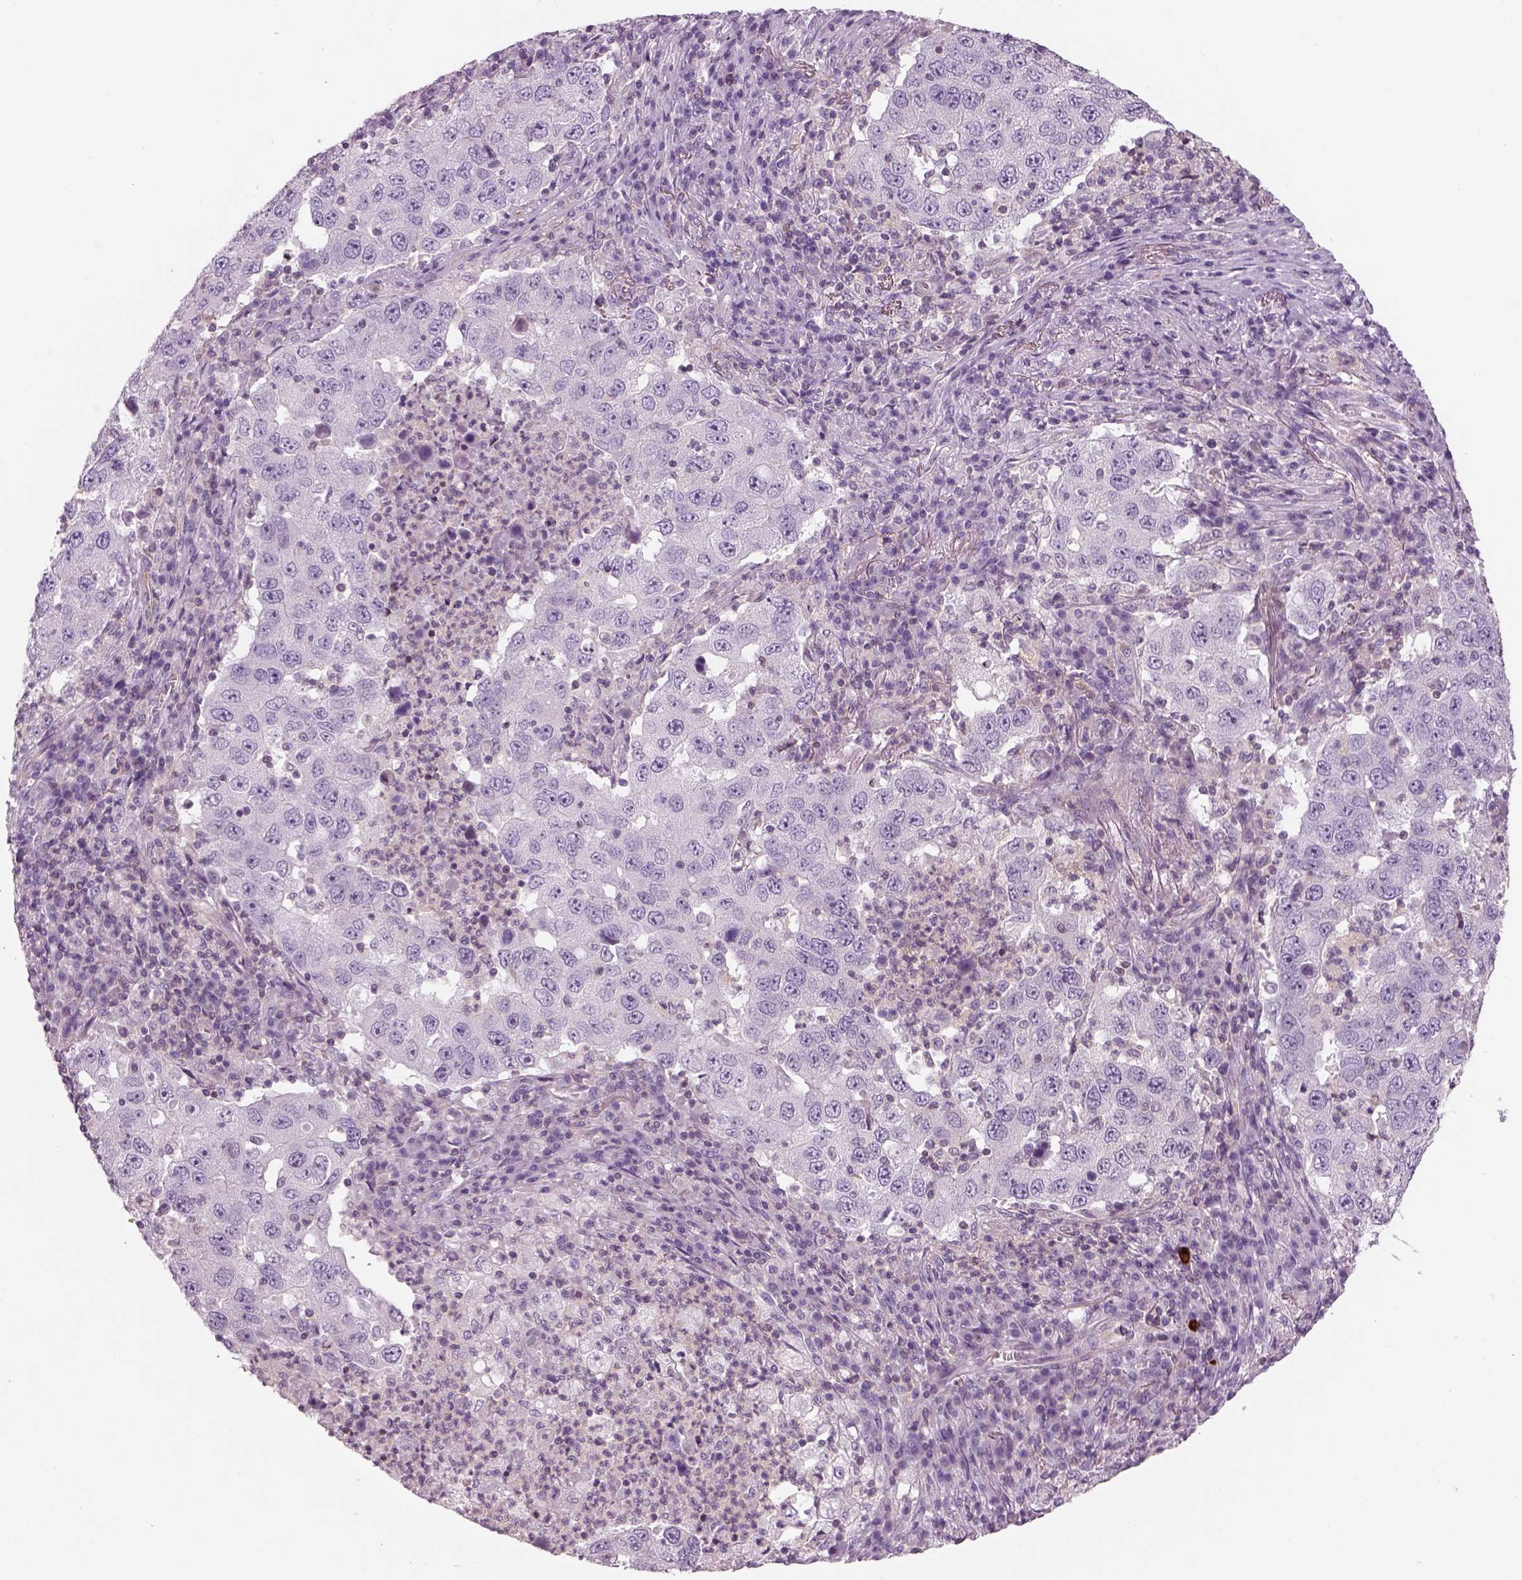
{"staining": {"intensity": "negative", "quantity": "none", "location": "none"}, "tissue": "lung cancer", "cell_type": "Tumor cells", "image_type": "cancer", "snomed": [{"axis": "morphology", "description": "Adenocarcinoma, NOS"}, {"axis": "topography", "description": "Lung"}], "caption": "IHC of adenocarcinoma (lung) shows no staining in tumor cells. (Immunohistochemistry (ihc), brightfield microscopy, high magnification).", "gene": "SLC1A7", "patient": {"sex": "male", "age": 73}}